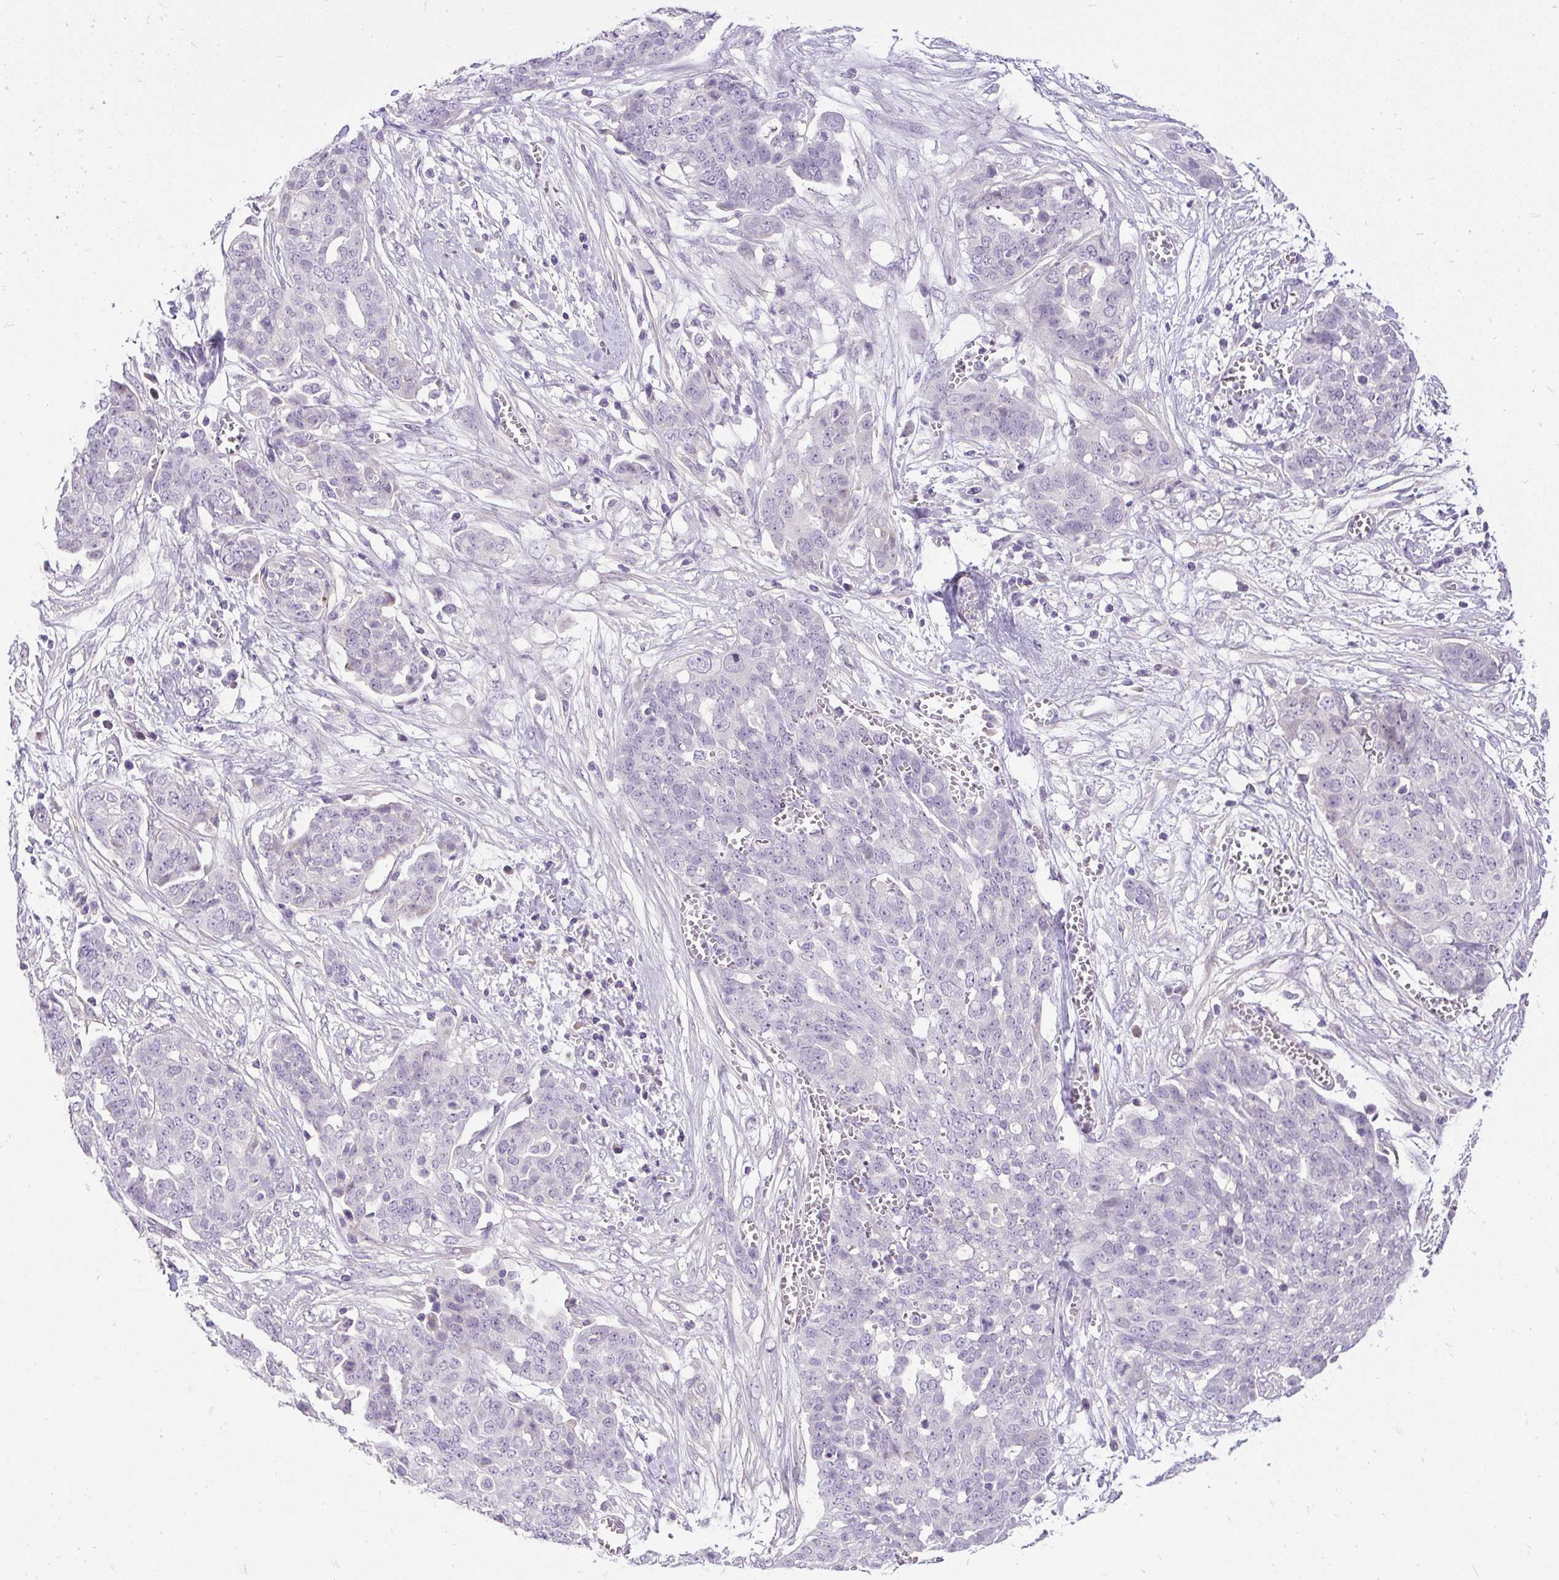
{"staining": {"intensity": "negative", "quantity": "none", "location": "none"}, "tissue": "ovarian cancer", "cell_type": "Tumor cells", "image_type": "cancer", "snomed": [{"axis": "morphology", "description": "Cystadenocarcinoma, serous, NOS"}, {"axis": "topography", "description": "Soft tissue"}, {"axis": "topography", "description": "Ovary"}], "caption": "Immunohistochemistry image of human ovarian cancer (serous cystadenocarcinoma) stained for a protein (brown), which exhibits no expression in tumor cells. (Immunohistochemistry, brightfield microscopy, high magnification).", "gene": "KRTAP20-3", "patient": {"sex": "female", "age": 57}}